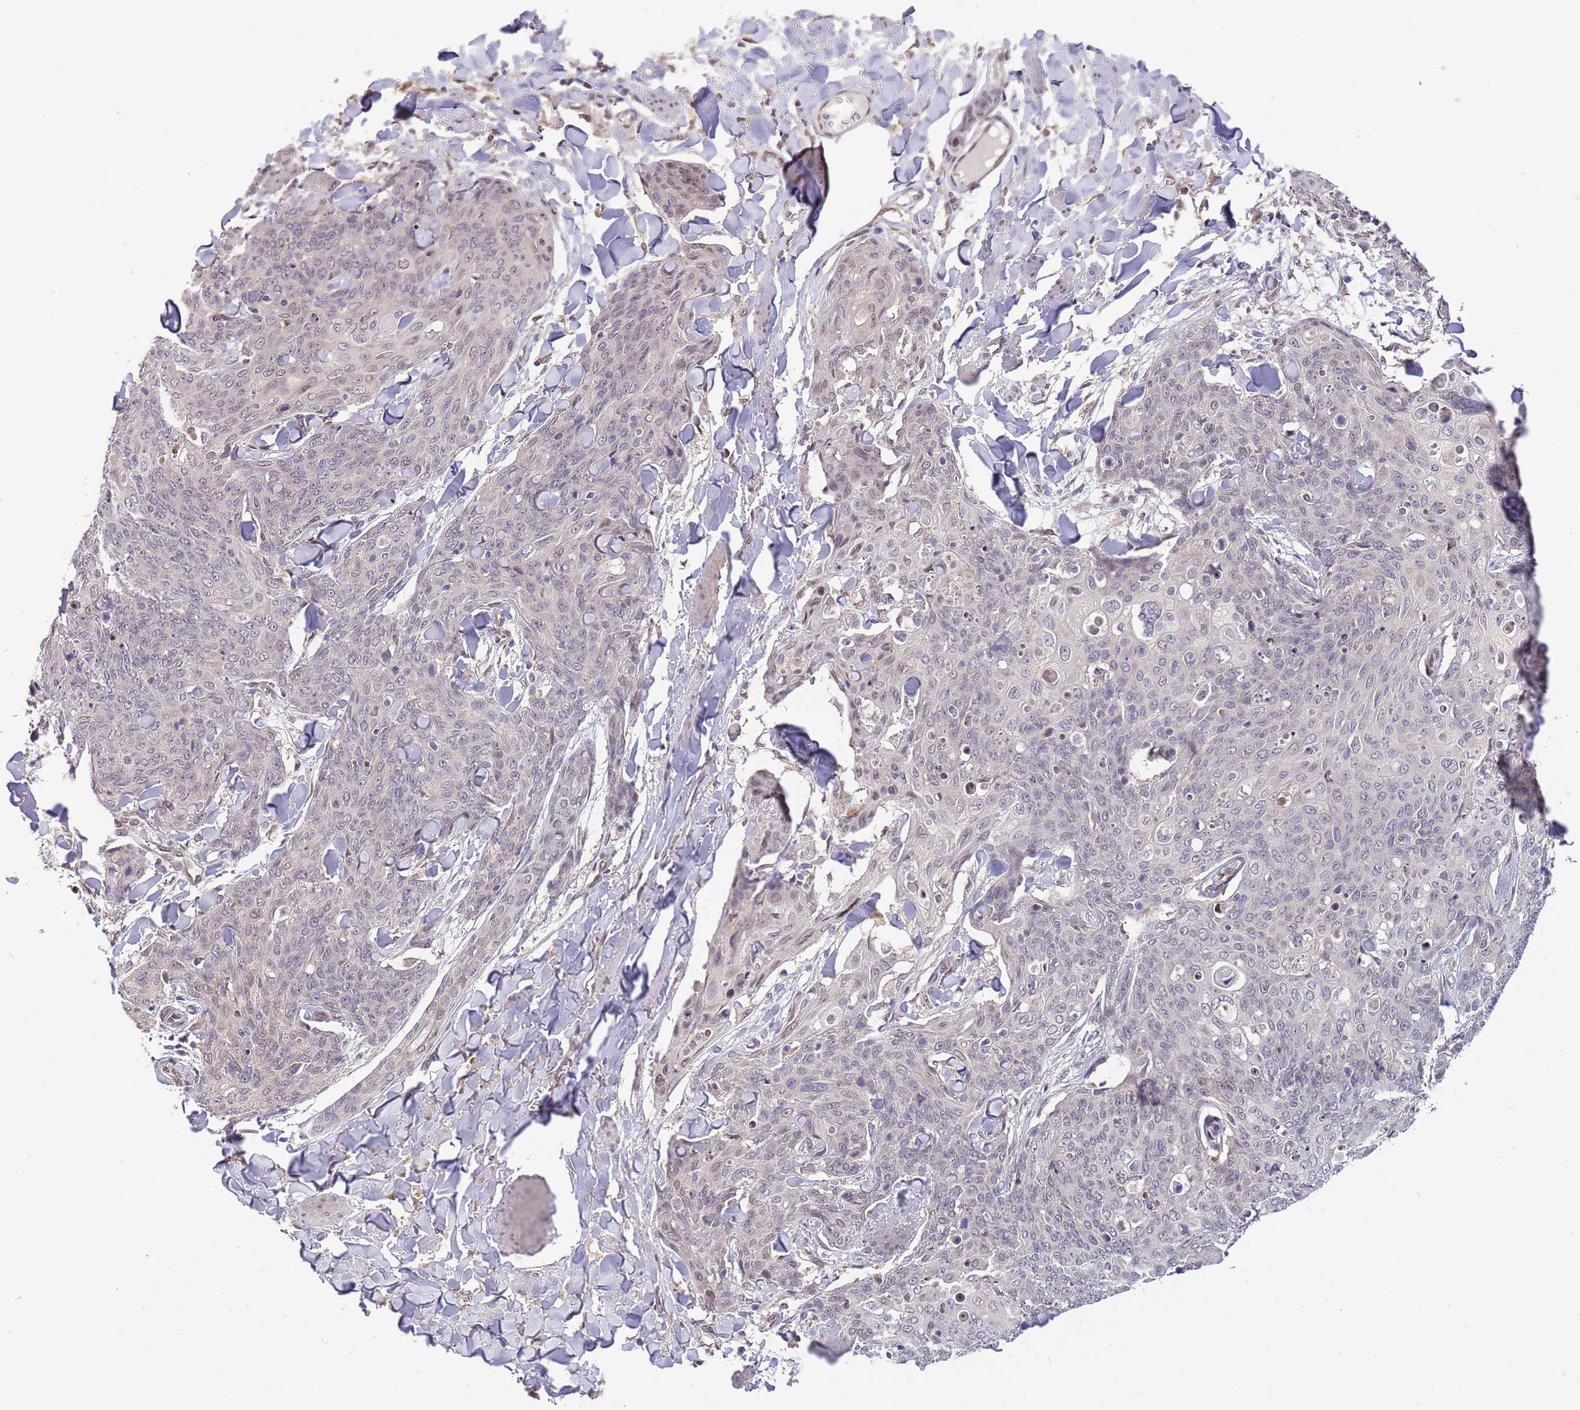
{"staining": {"intensity": "weak", "quantity": "<25%", "location": "nuclear"}, "tissue": "skin cancer", "cell_type": "Tumor cells", "image_type": "cancer", "snomed": [{"axis": "morphology", "description": "Squamous cell carcinoma, NOS"}, {"axis": "topography", "description": "Skin"}, {"axis": "topography", "description": "Vulva"}], "caption": "Immunohistochemical staining of squamous cell carcinoma (skin) displays no significant positivity in tumor cells. (DAB IHC with hematoxylin counter stain).", "gene": "ZNF665", "patient": {"sex": "female", "age": 85}}